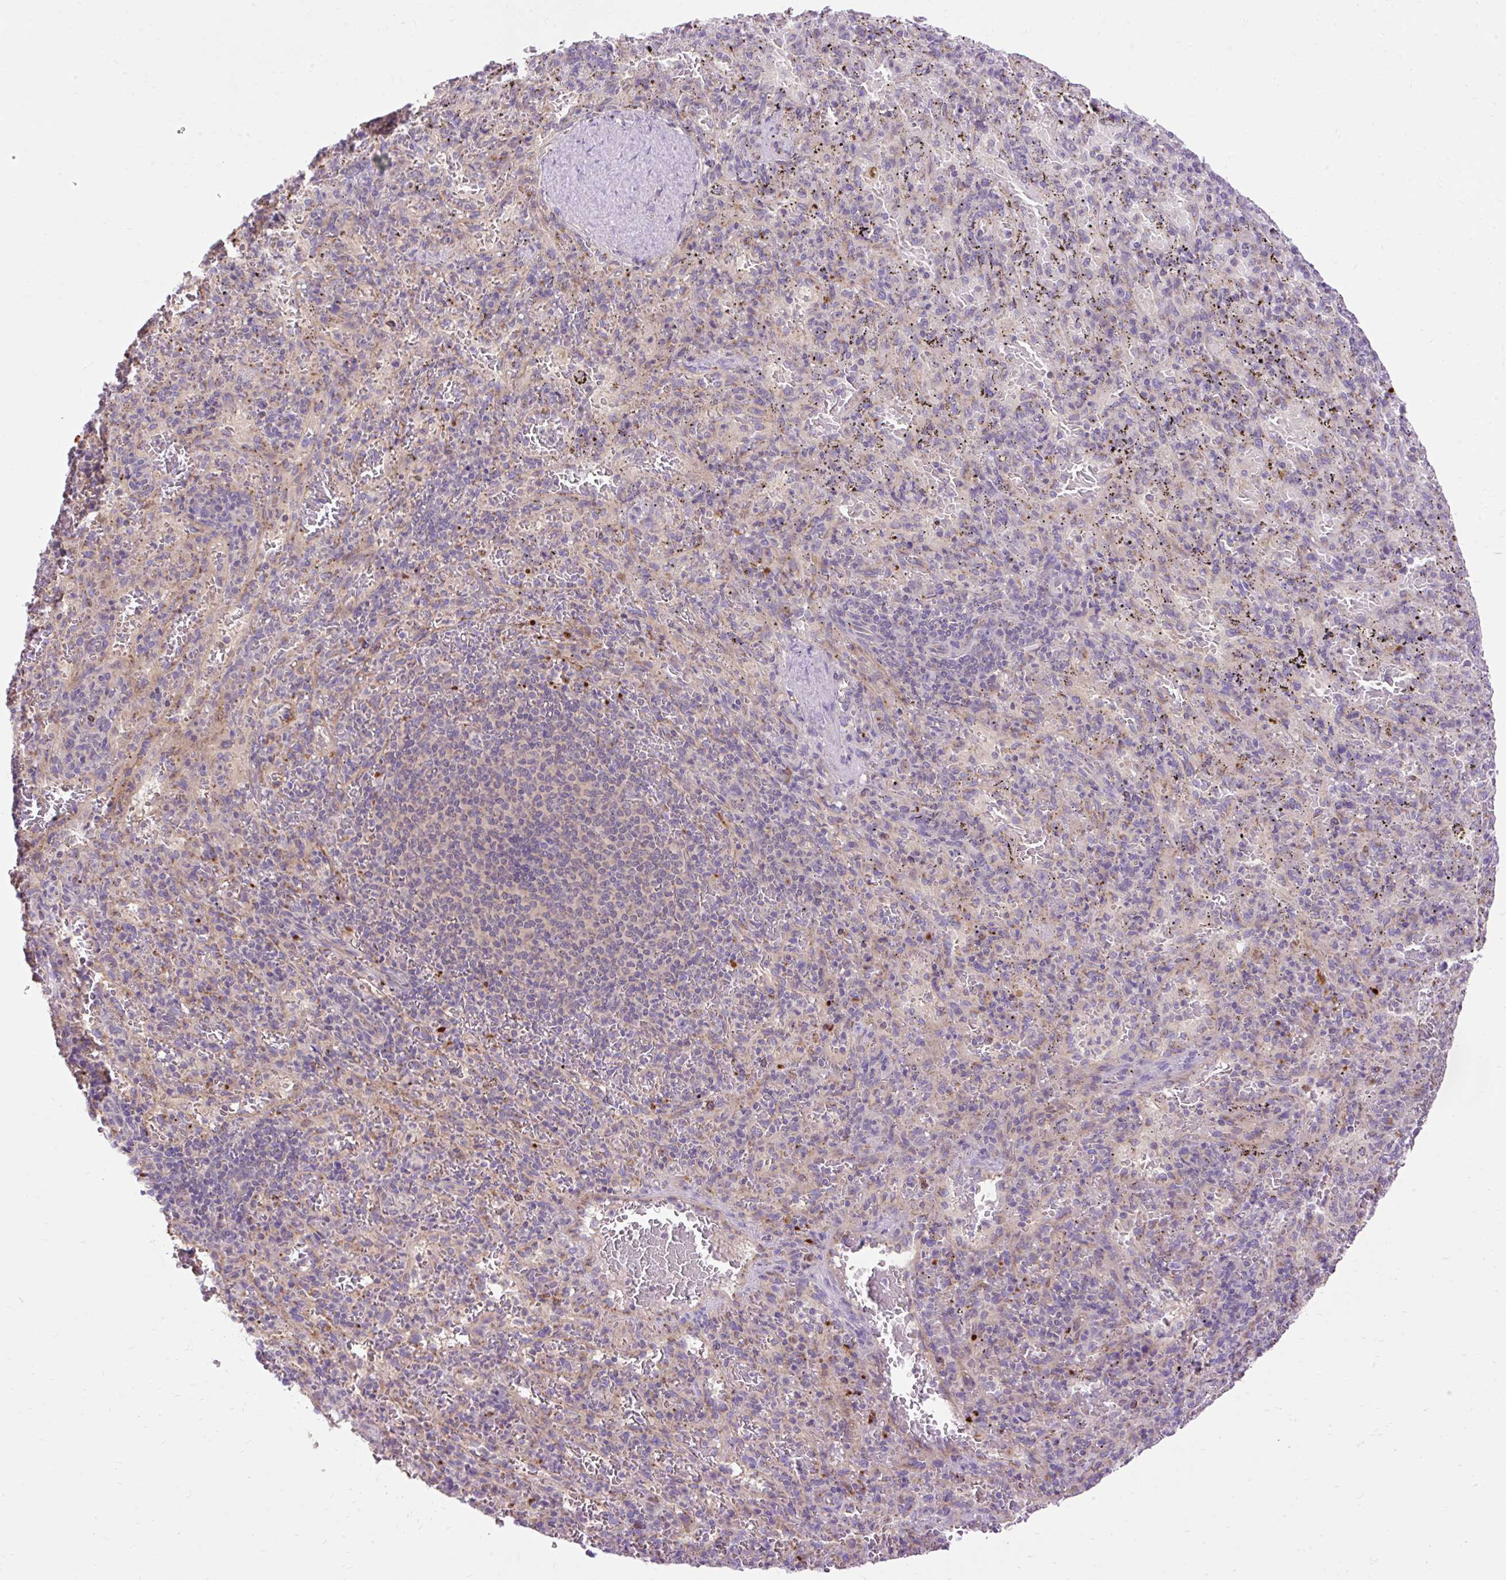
{"staining": {"intensity": "negative", "quantity": "none", "location": "none"}, "tissue": "spleen", "cell_type": "Cells in red pulp", "image_type": "normal", "snomed": [{"axis": "morphology", "description": "Normal tissue, NOS"}, {"axis": "topography", "description": "Spleen"}], "caption": "This is an immunohistochemistry histopathology image of unremarkable spleen. There is no staining in cells in red pulp.", "gene": "HEXB", "patient": {"sex": "male", "age": 57}}